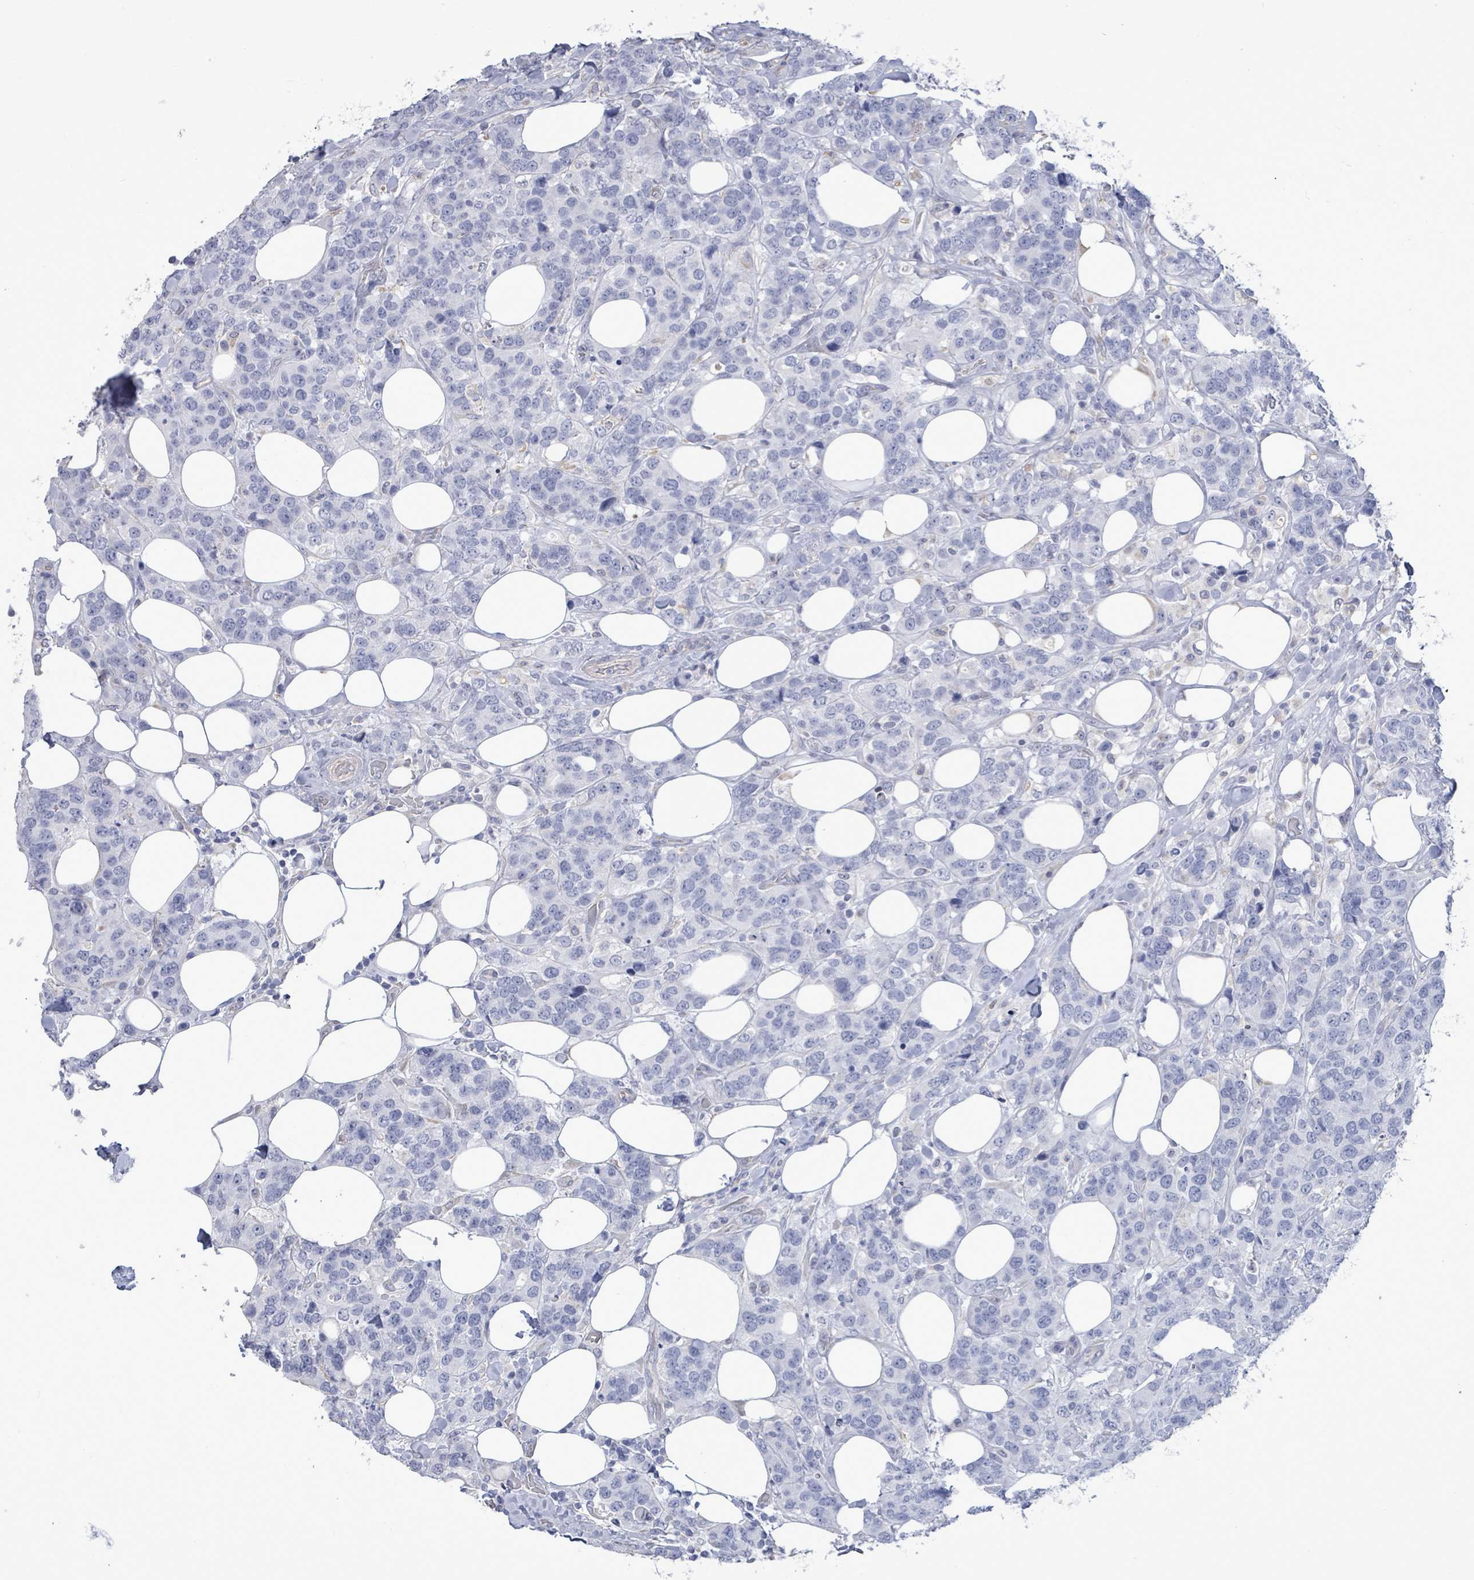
{"staining": {"intensity": "negative", "quantity": "none", "location": "none"}, "tissue": "breast cancer", "cell_type": "Tumor cells", "image_type": "cancer", "snomed": [{"axis": "morphology", "description": "Lobular carcinoma"}, {"axis": "topography", "description": "Breast"}], "caption": "There is no significant expression in tumor cells of breast cancer.", "gene": "CT45A5", "patient": {"sex": "female", "age": 59}}